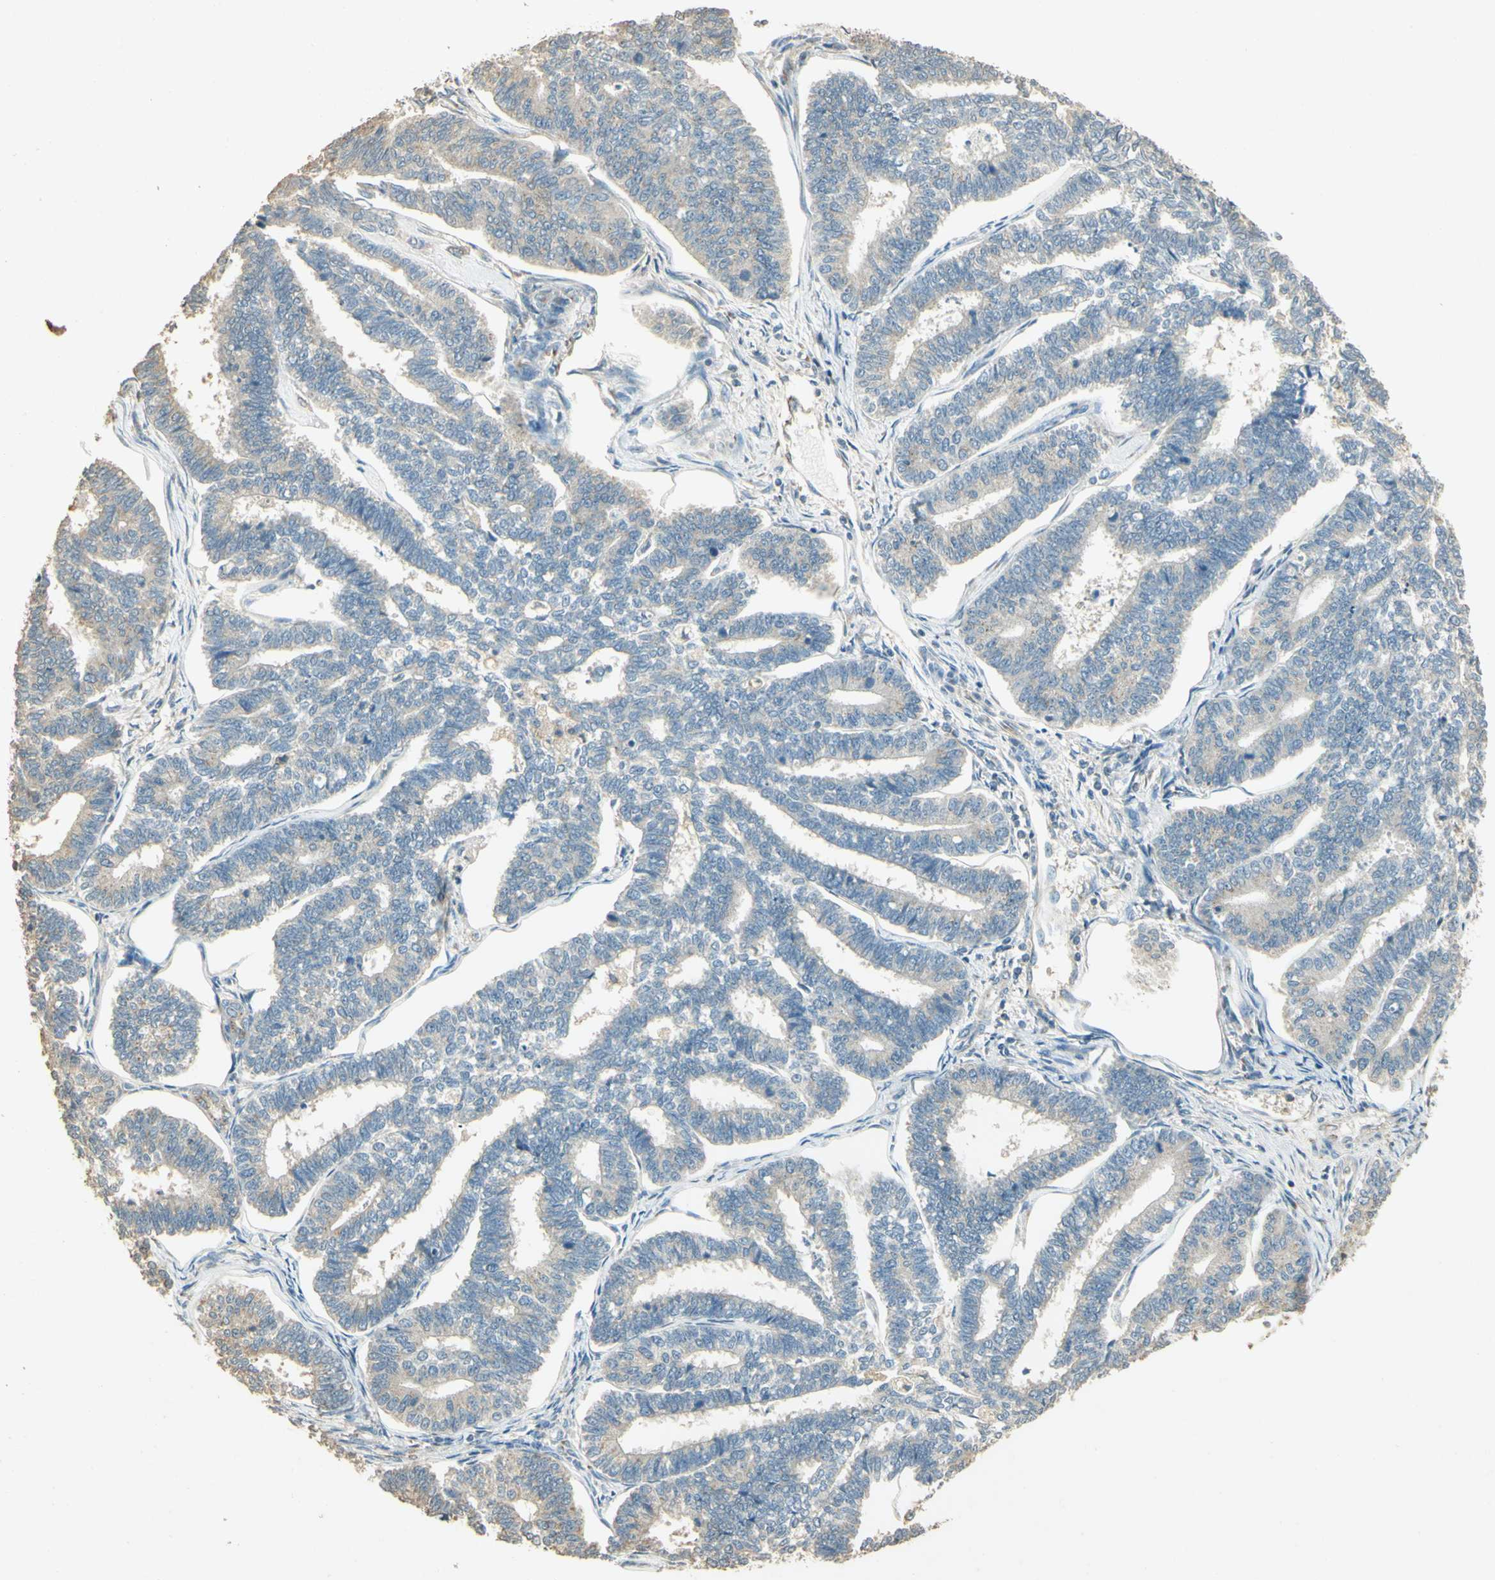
{"staining": {"intensity": "negative", "quantity": "none", "location": "none"}, "tissue": "endometrial cancer", "cell_type": "Tumor cells", "image_type": "cancer", "snomed": [{"axis": "morphology", "description": "Adenocarcinoma, NOS"}, {"axis": "topography", "description": "Endometrium"}], "caption": "A micrograph of endometrial cancer (adenocarcinoma) stained for a protein shows no brown staining in tumor cells.", "gene": "UXS1", "patient": {"sex": "female", "age": 70}}